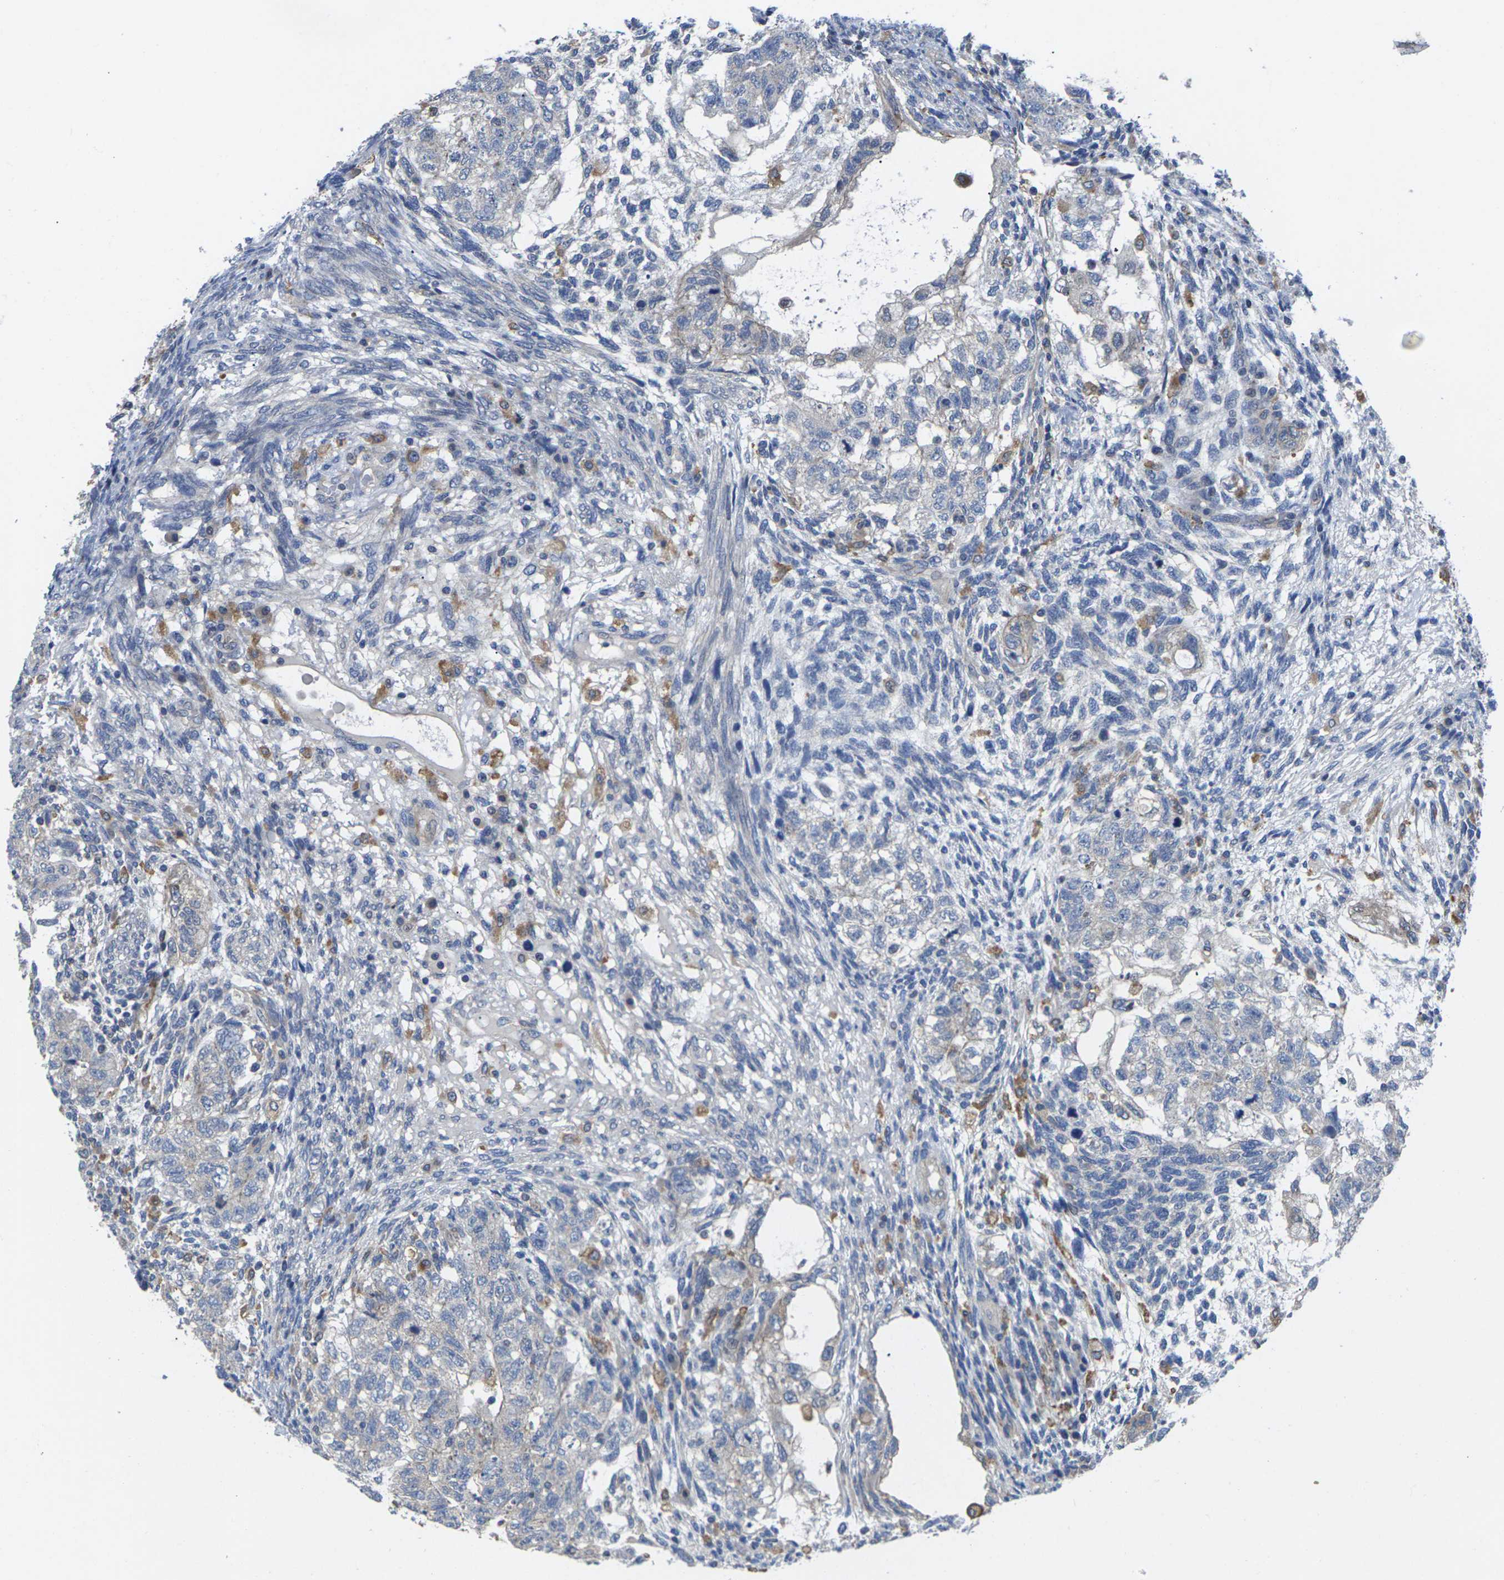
{"staining": {"intensity": "negative", "quantity": "none", "location": "none"}, "tissue": "testis cancer", "cell_type": "Tumor cells", "image_type": "cancer", "snomed": [{"axis": "morphology", "description": "Normal tissue, NOS"}, {"axis": "morphology", "description": "Carcinoma, Embryonal, NOS"}, {"axis": "topography", "description": "Testis"}], "caption": "Protein analysis of testis cancer reveals no significant staining in tumor cells.", "gene": "SCNN1A", "patient": {"sex": "male", "age": 36}}